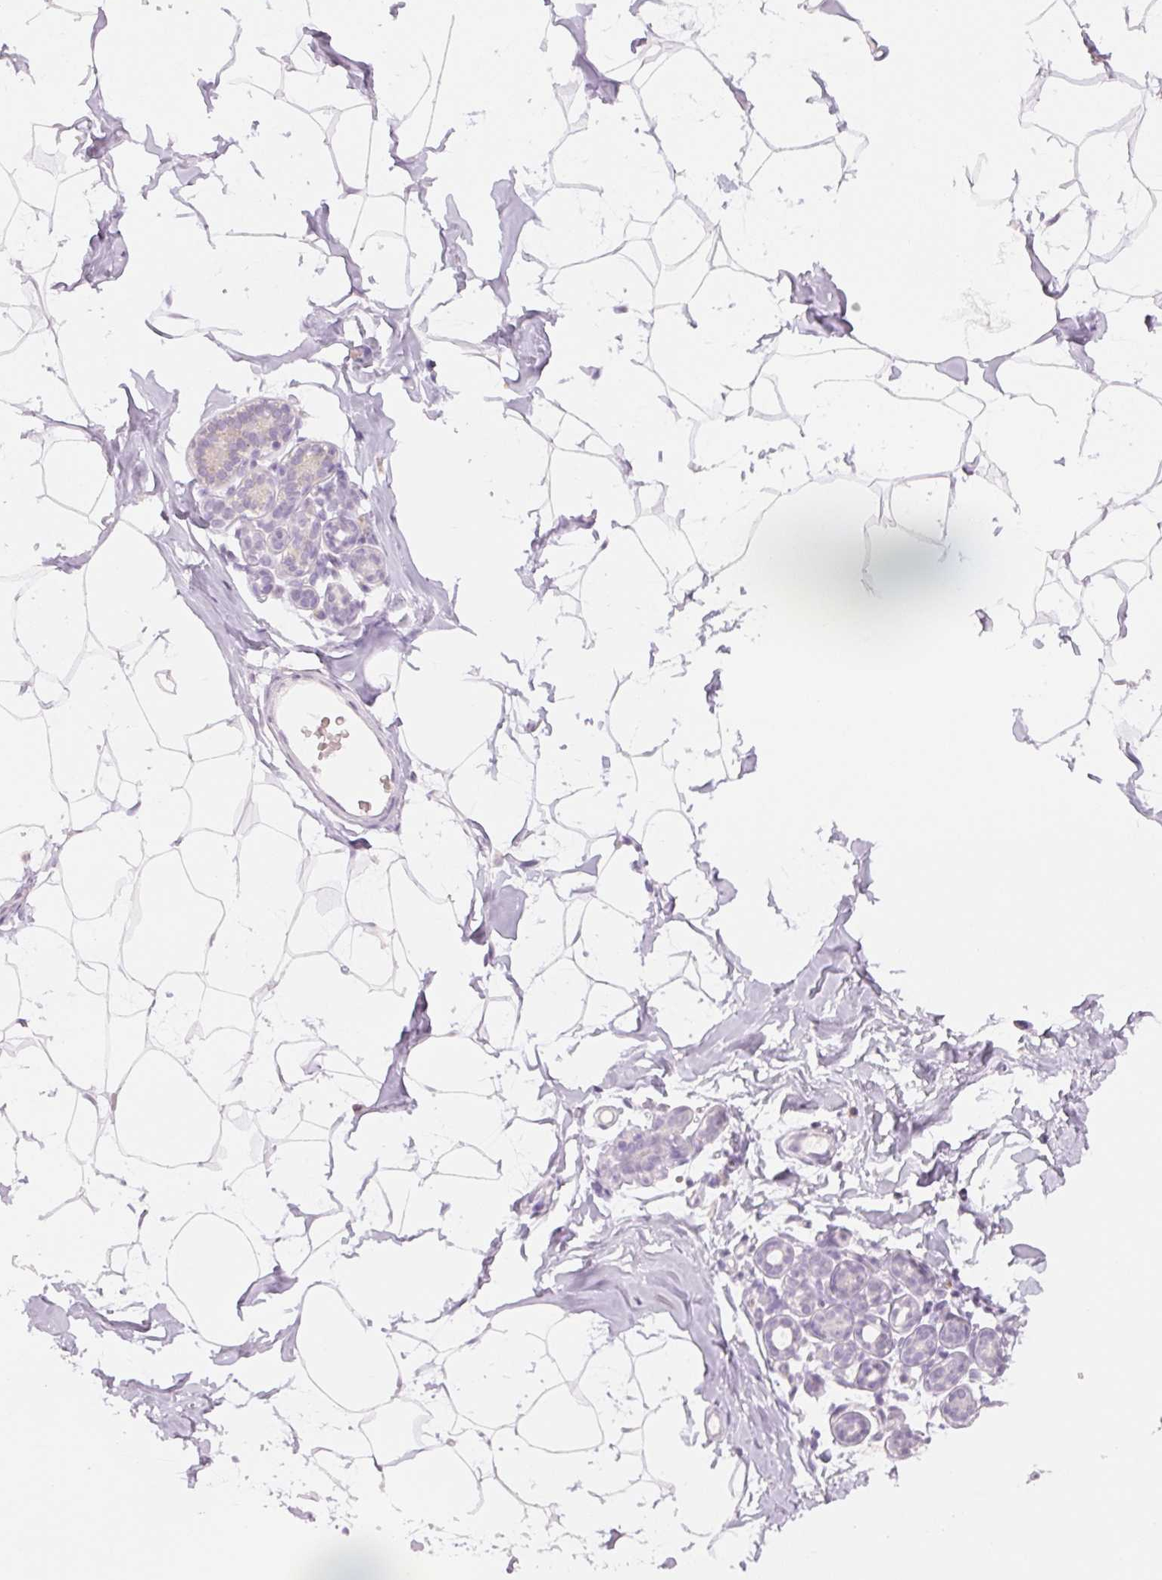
{"staining": {"intensity": "negative", "quantity": "none", "location": "none"}, "tissue": "breast", "cell_type": "Adipocytes", "image_type": "normal", "snomed": [{"axis": "morphology", "description": "Normal tissue, NOS"}, {"axis": "topography", "description": "Breast"}], "caption": "This image is of normal breast stained with immunohistochemistry (IHC) to label a protein in brown with the nuclei are counter-stained blue. There is no positivity in adipocytes.", "gene": "HOXB13", "patient": {"sex": "female", "age": 32}}